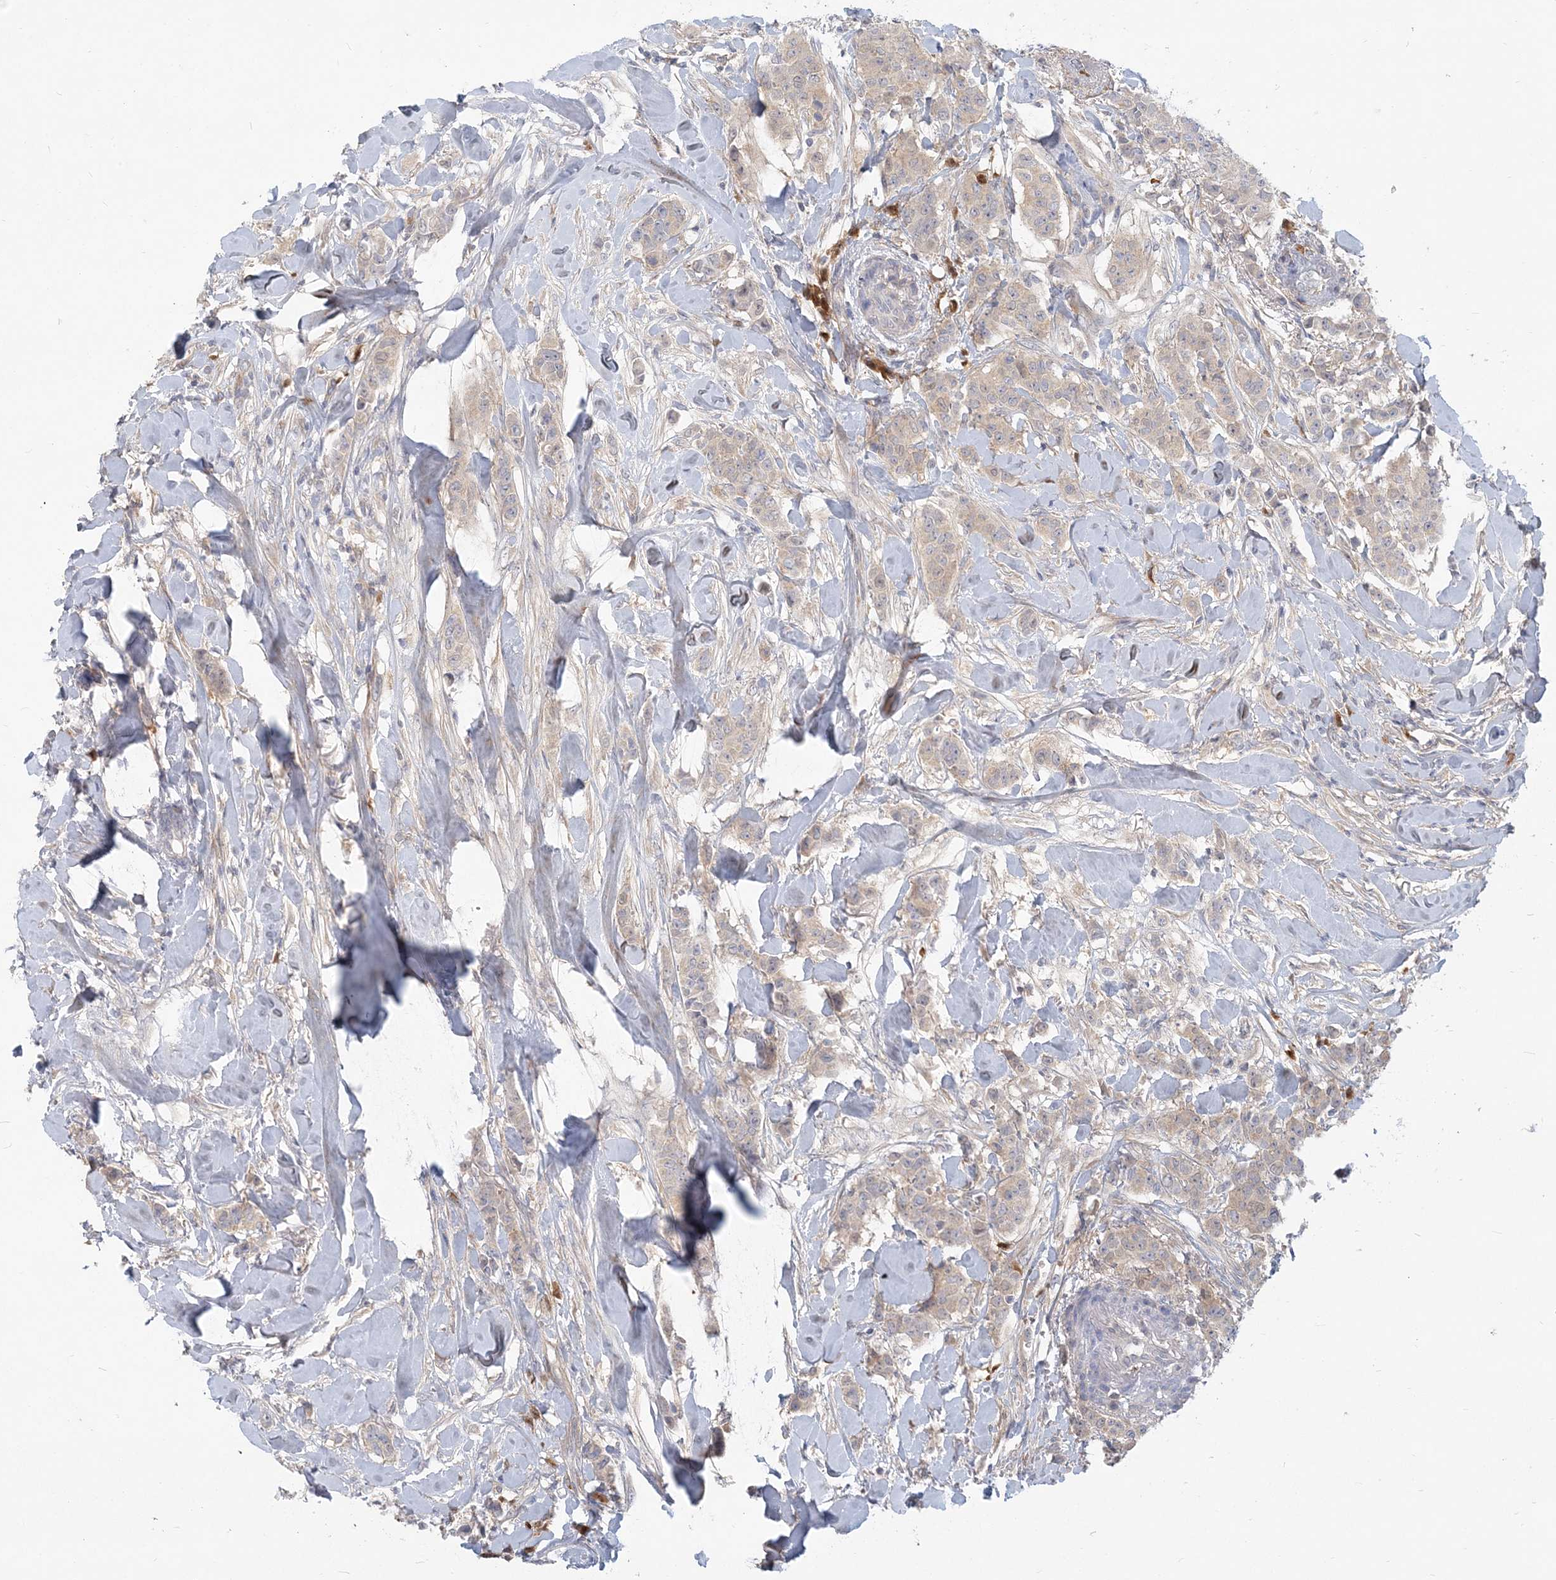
{"staining": {"intensity": "weak", "quantity": "<25%", "location": "cytoplasmic/membranous"}, "tissue": "breast cancer", "cell_type": "Tumor cells", "image_type": "cancer", "snomed": [{"axis": "morphology", "description": "Duct carcinoma"}, {"axis": "topography", "description": "Breast"}], "caption": "Tumor cells show no significant positivity in infiltrating ductal carcinoma (breast). The staining was performed using DAB (3,3'-diaminobenzidine) to visualize the protein expression in brown, while the nuclei were stained in blue with hematoxylin (Magnification: 20x).", "gene": "GMPPA", "patient": {"sex": "female", "age": 40}}